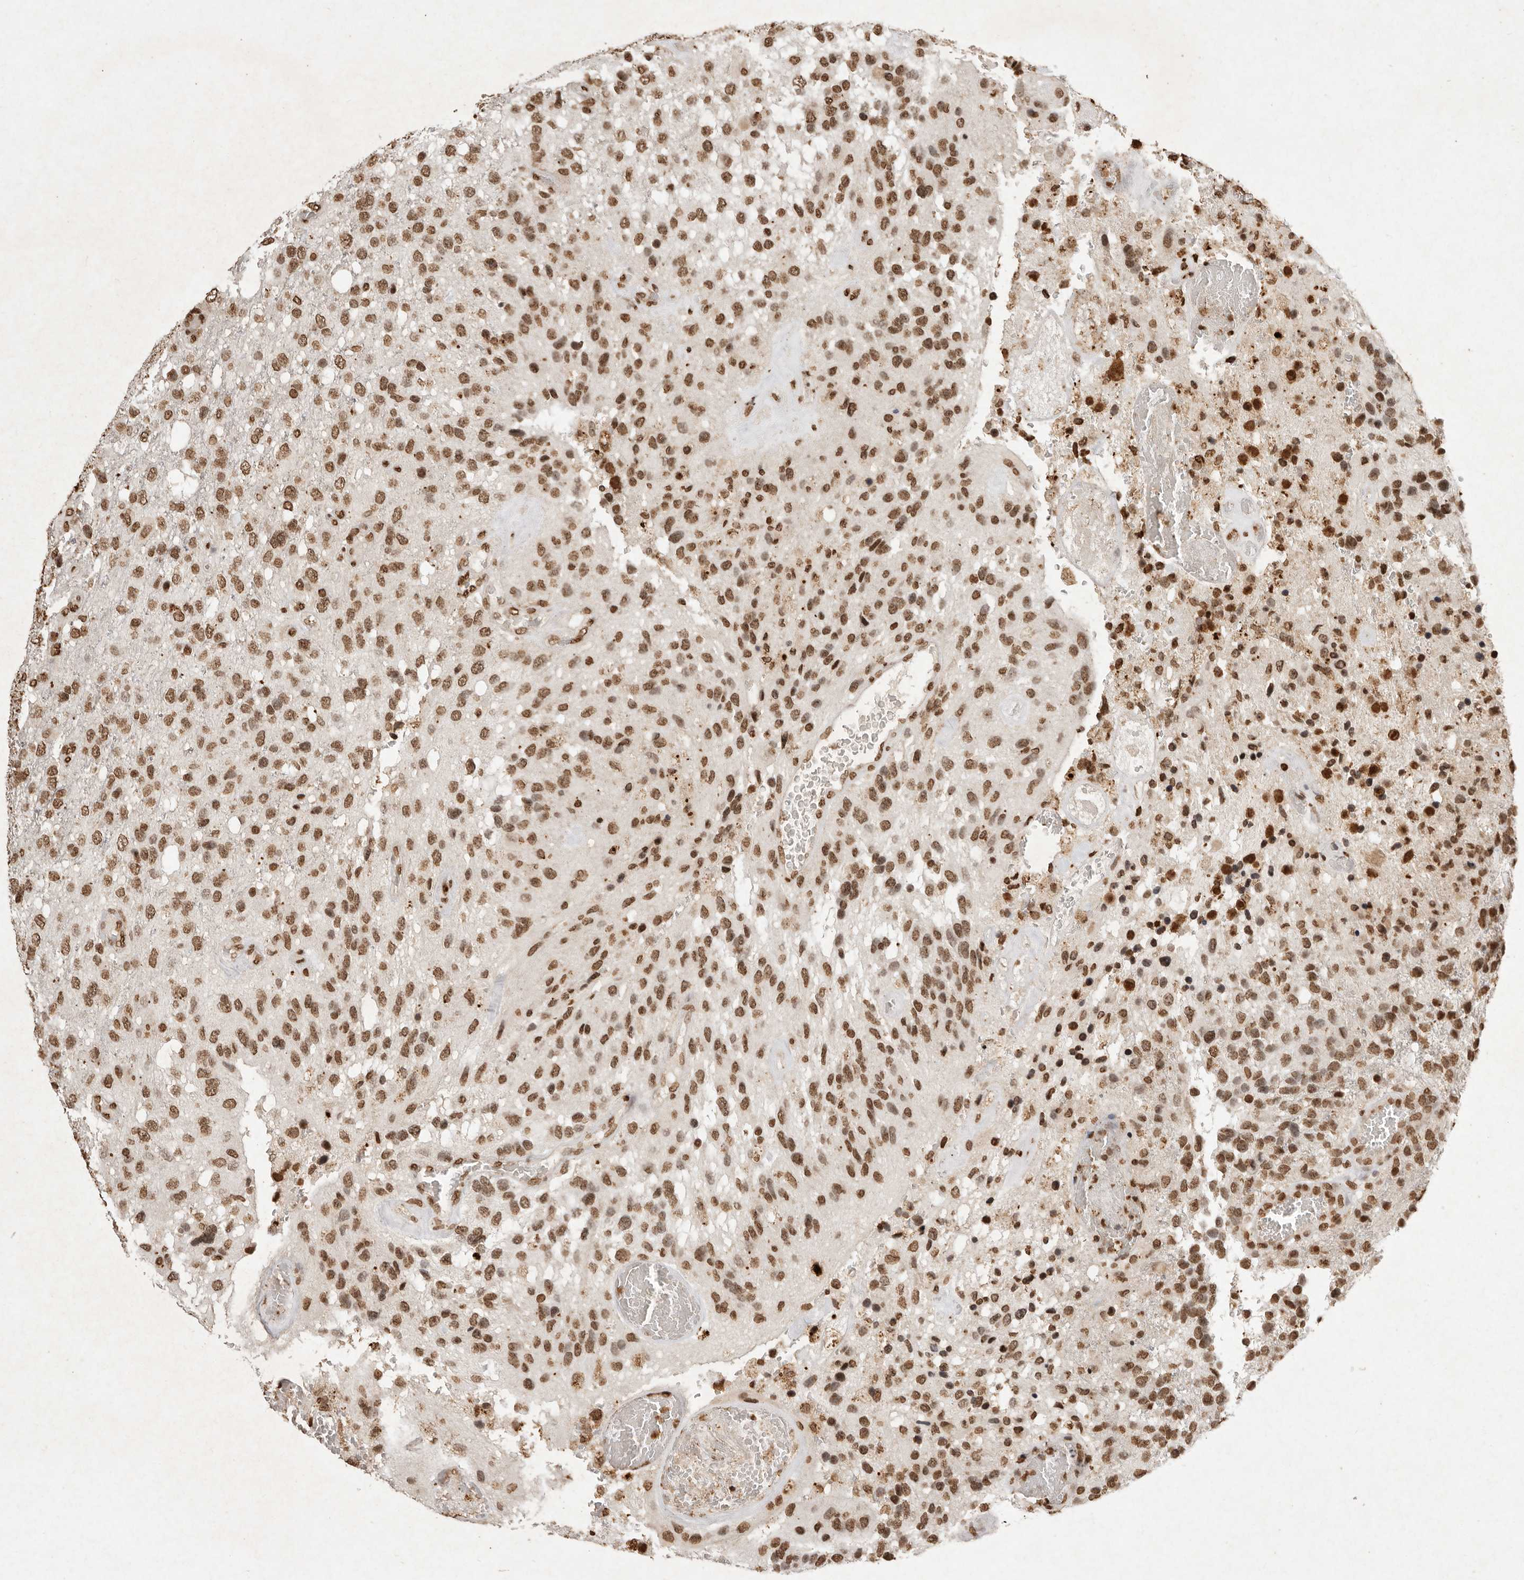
{"staining": {"intensity": "moderate", "quantity": ">75%", "location": "nuclear"}, "tissue": "glioma", "cell_type": "Tumor cells", "image_type": "cancer", "snomed": [{"axis": "morphology", "description": "Glioma, malignant, High grade"}, {"axis": "topography", "description": "Brain"}], "caption": "Protein analysis of glioma tissue displays moderate nuclear expression in approximately >75% of tumor cells.", "gene": "NKX3-2", "patient": {"sex": "female", "age": 58}}